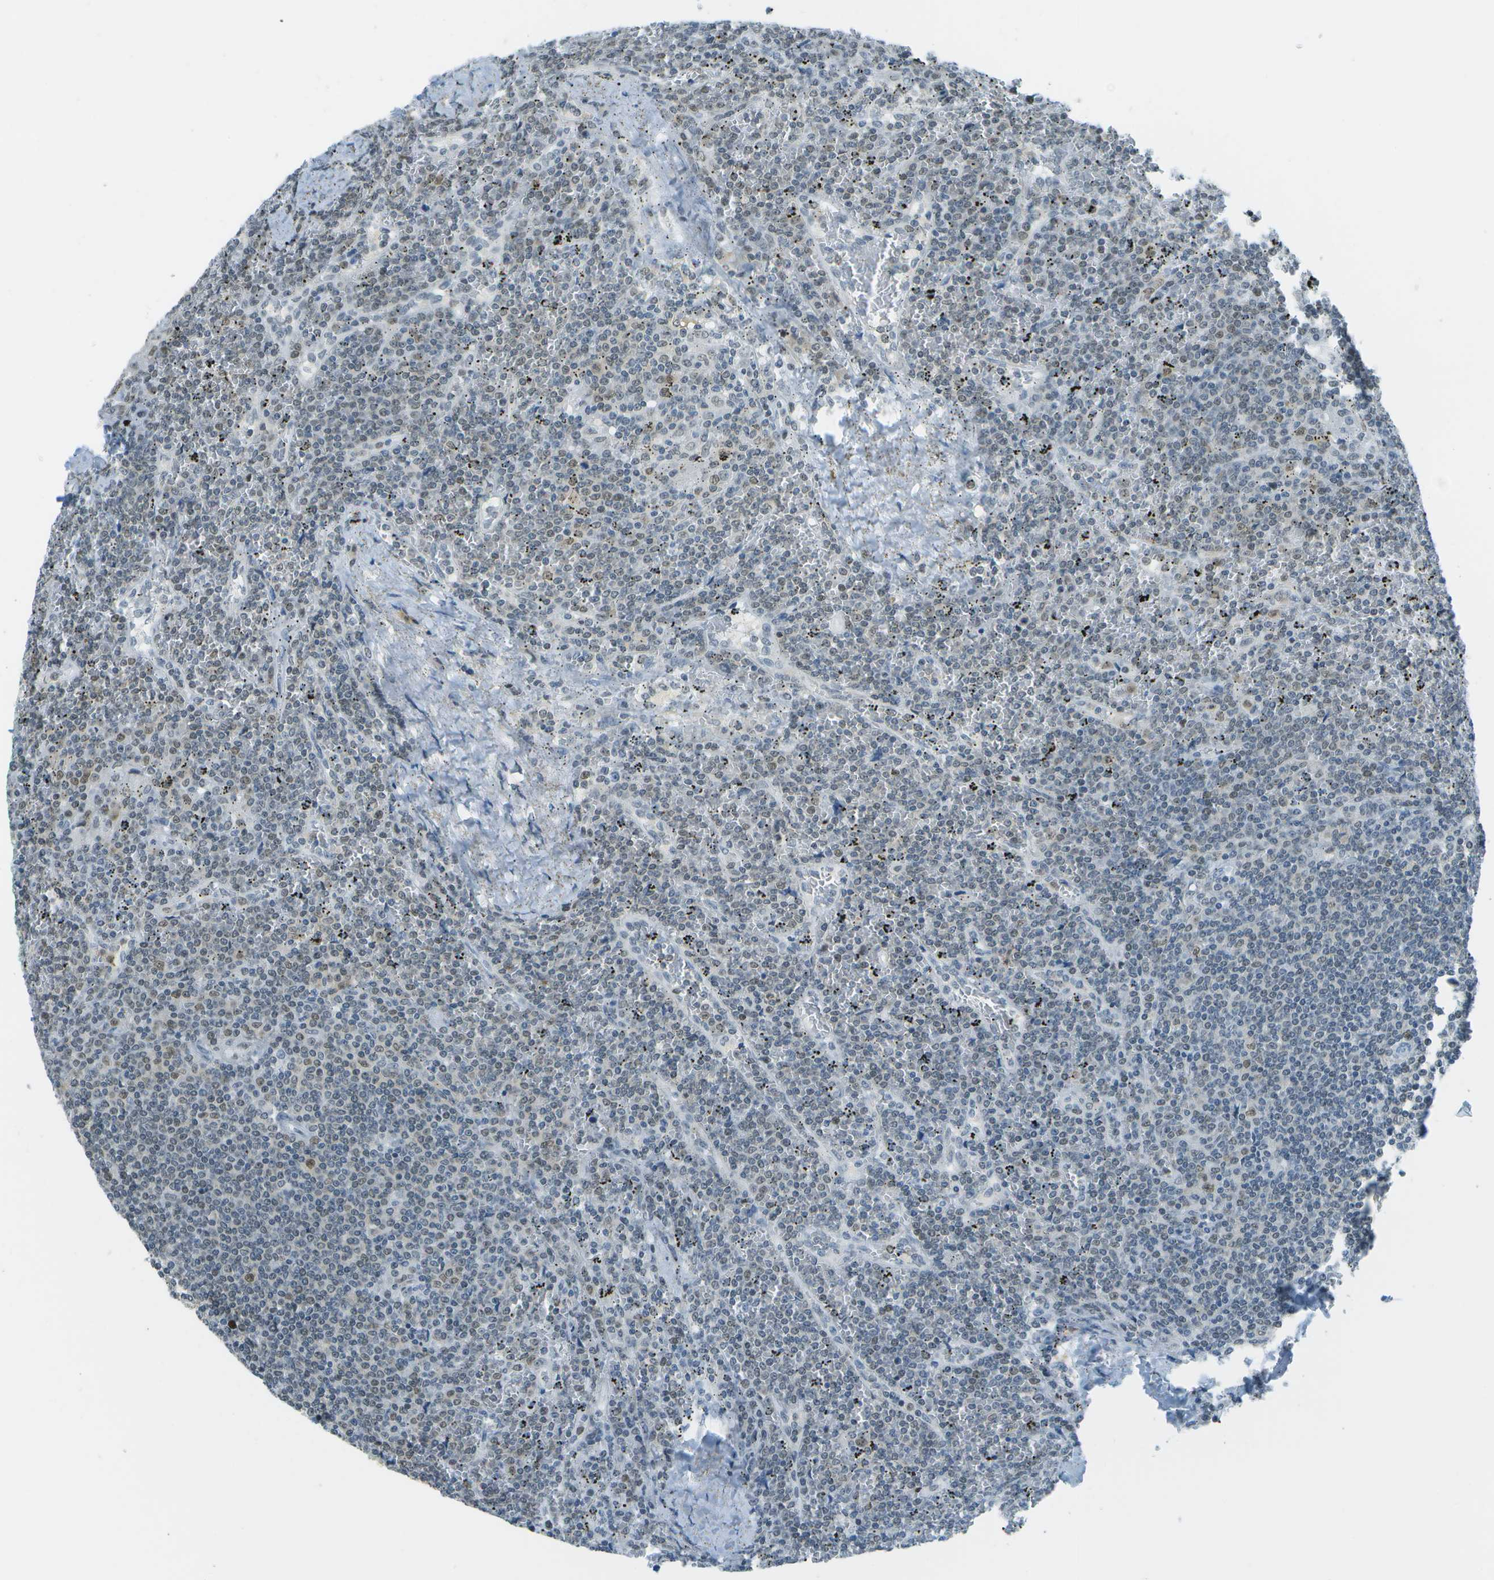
{"staining": {"intensity": "moderate", "quantity": "<25%", "location": "nuclear"}, "tissue": "lymphoma", "cell_type": "Tumor cells", "image_type": "cancer", "snomed": [{"axis": "morphology", "description": "Malignant lymphoma, non-Hodgkin's type, Low grade"}, {"axis": "topography", "description": "Spleen"}], "caption": "An image showing moderate nuclear expression in about <25% of tumor cells in low-grade malignant lymphoma, non-Hodgkin's type, as visualized by brown immunohistochemical staining.", "gene": "NEK11", "patient": {"sex": "female", "age": 19}}